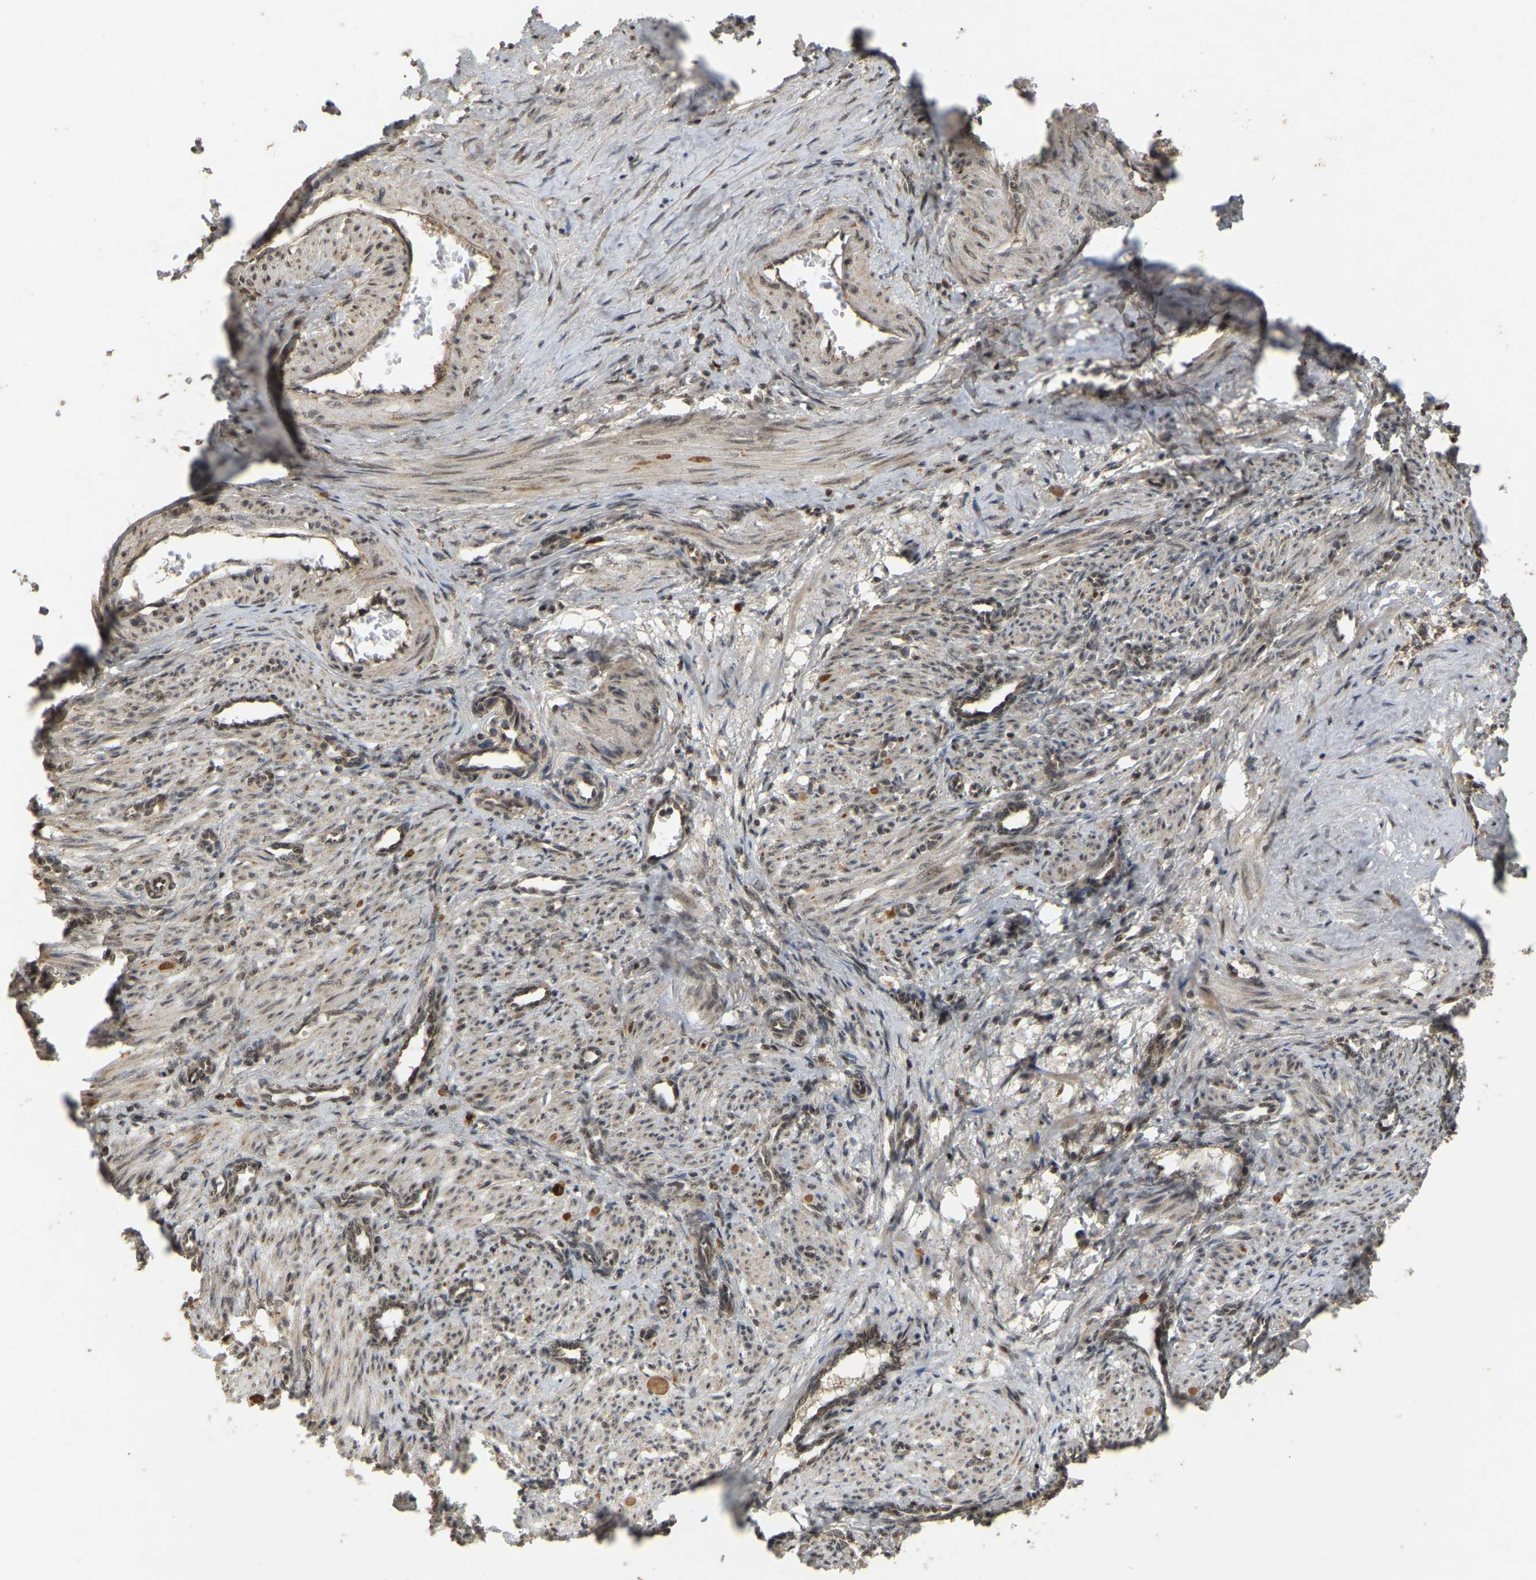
{"staining": {"intensity": "weak", "quantity": ">75%", "location": "cytoplasmic/membranous,nuclear"}, "tissue": "smooth muscle", "cell_type": "Smooth muscle cells", "image_type": "normal", "snomed": [{"axis": "morphology", "description": "Normal tissue, NOS"}, {"axis": "topography", "description": "Endometrium"}], "caption": "The histopathology image reveals a brown stain indicating the presence of a protein in the cytoplasmic/membranous,nuclear of smooth muscle cells in smooth muscle. (DAB (3,3'-diaminobenzidine) IHC with brightfield microscopy, high magnification).", "gene": "BRF2", "patient": {"sex": "female", "age": 33}}